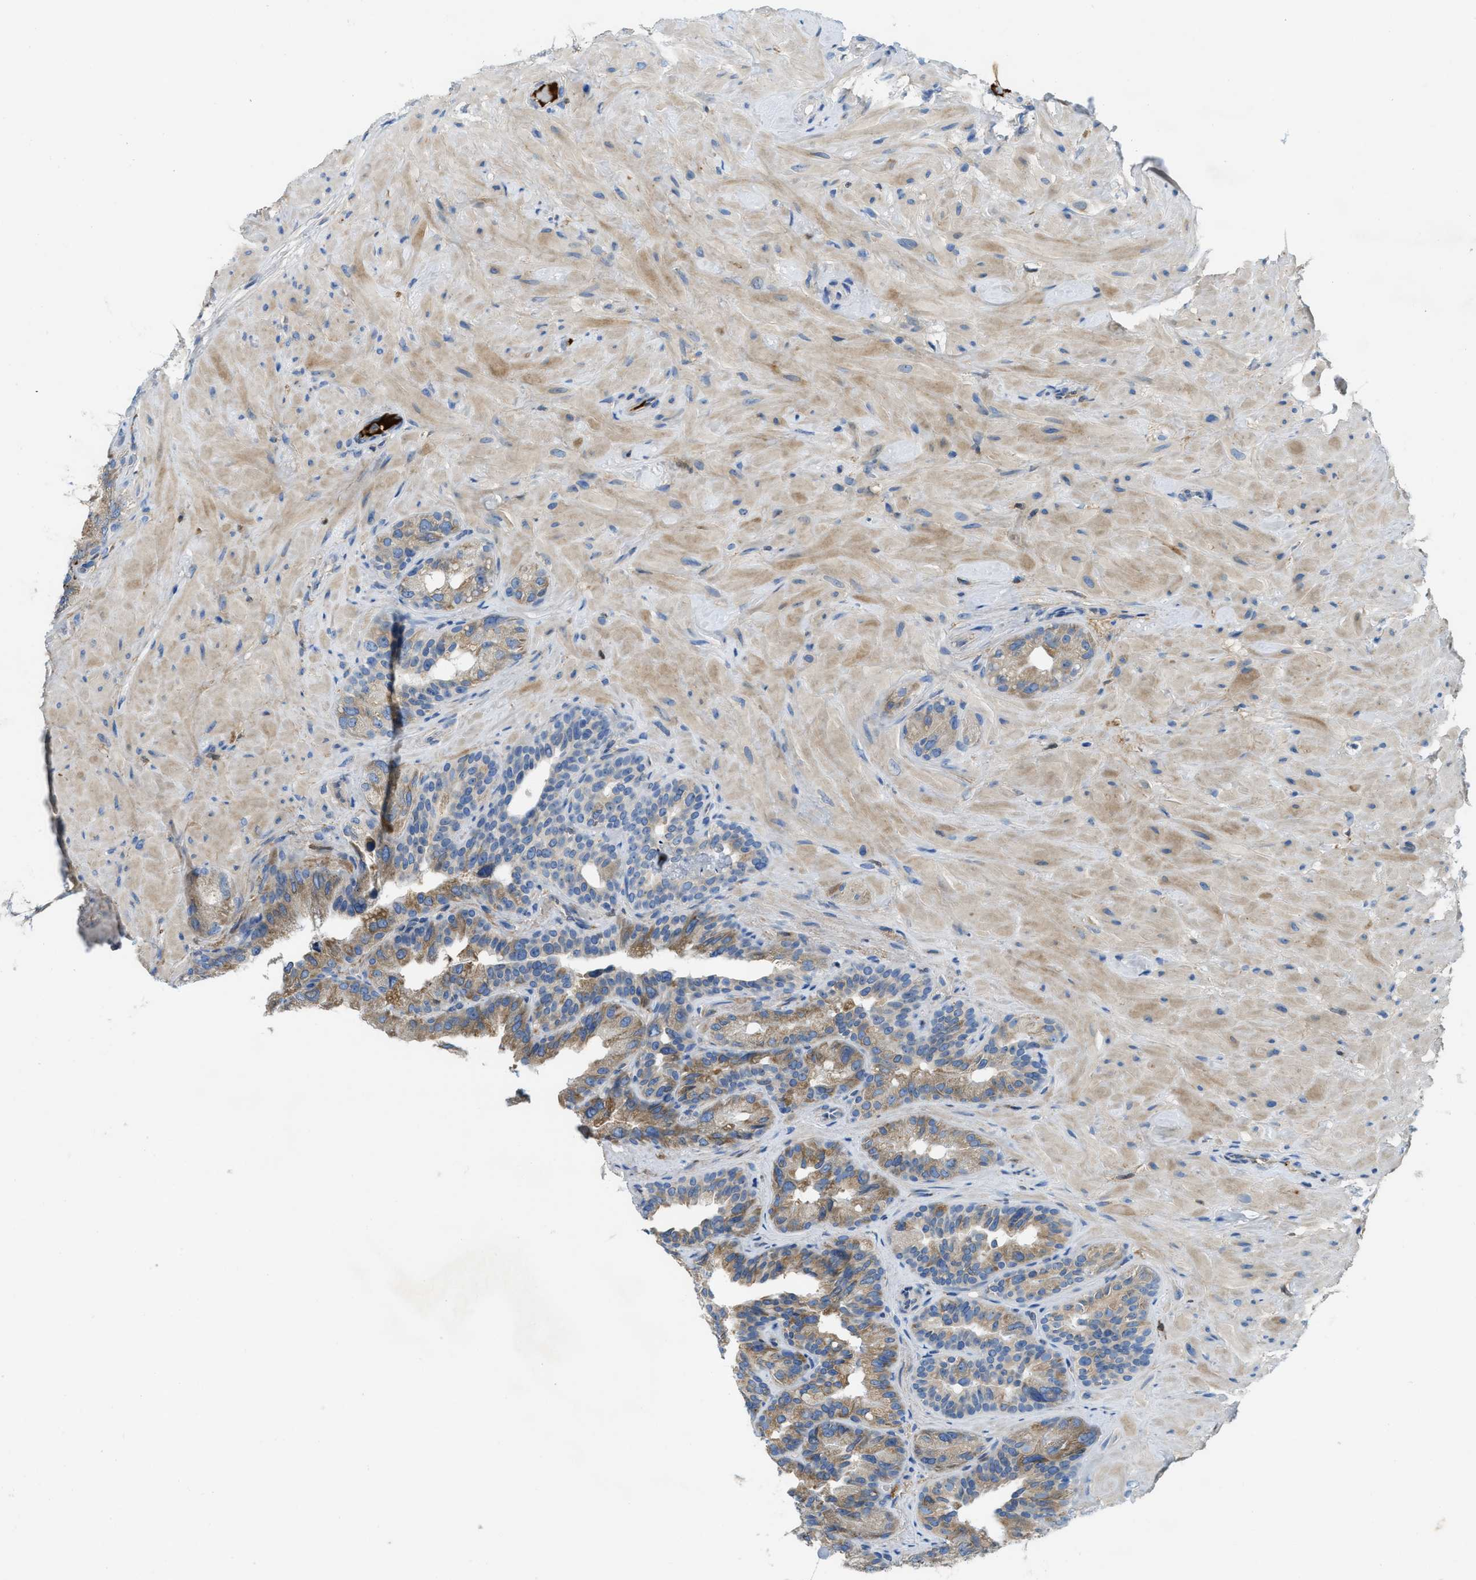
{"staining": {"intensity": "moderate", "quantity": "25%-75%", "location": "cytoplasmic/membranous"}, "tissue": "seminal vesicle", "cell_type": "Glandular cells", "image_type": "normal", "snomed": [{"axis": "morphology", "description": "Normal tissue, NOS"}, {"axis": "topography", "description": "Seminal veicle"}], "caption": "An image of seminal vesicle stained for a protein exhibits moderate cytoplasmic/membranous brown staining in glandular cells.", "gene": "MPDU1", "patient": {"sex": "male", "age": 68}}